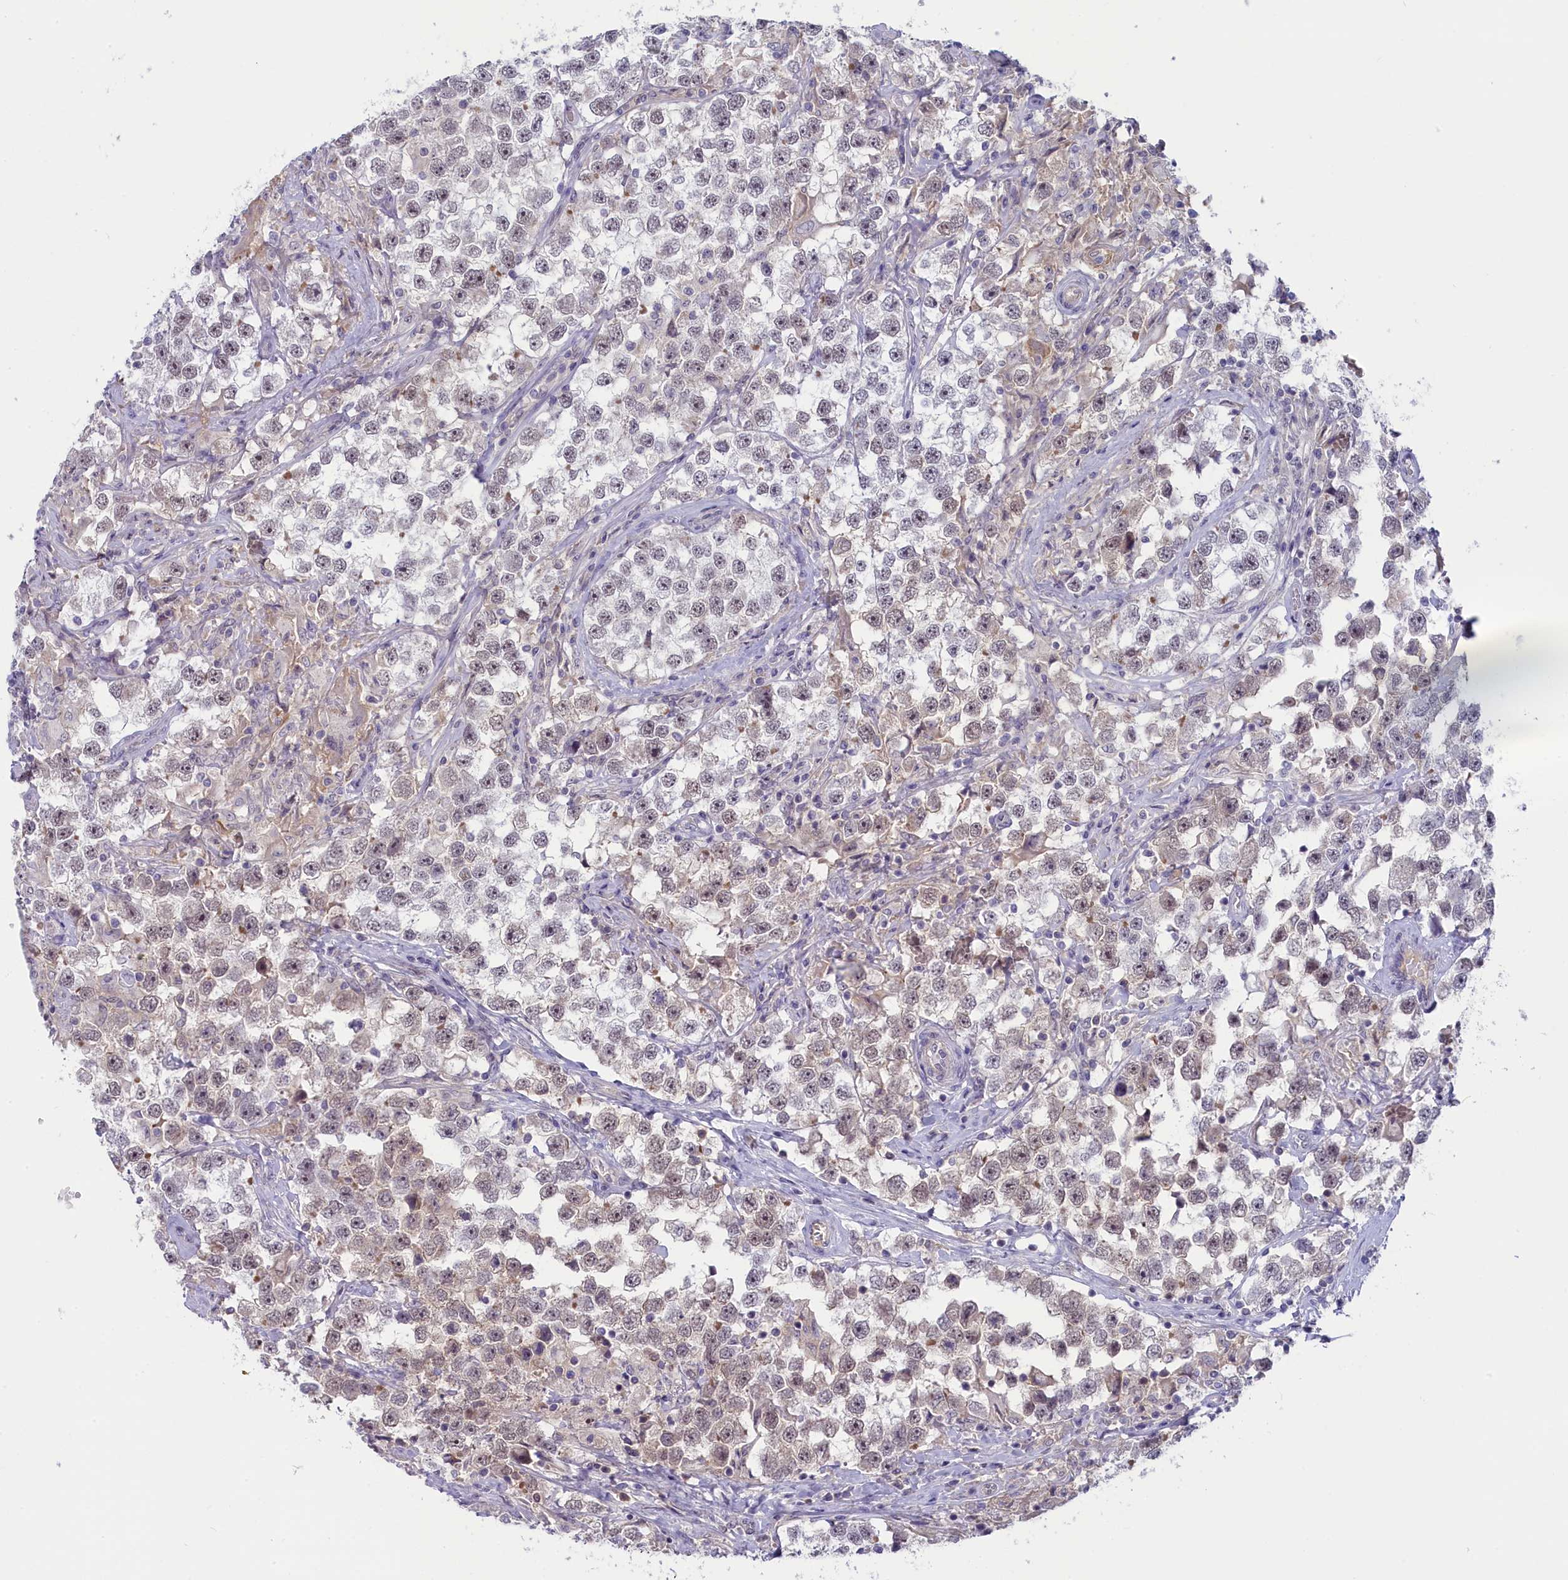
{"staining": {"intensity": "weak", "quantity": "25%-75%", "location": "nuclear"}, "tissue": "testis cancer", "cell_type": "Tumor cells", "image_type": "cancer", "snomed": [{"axis": "morphology", "description": "Seminoma, NOS"}, {"axis": "topography", "description": "Testis"}], "caption": "Seminoma (testis) stained for a protein reveals weak nuclear positivity in tumor cells.", "gene": "CRAMP1", "patient": {"sex": "male", "age": 46}}